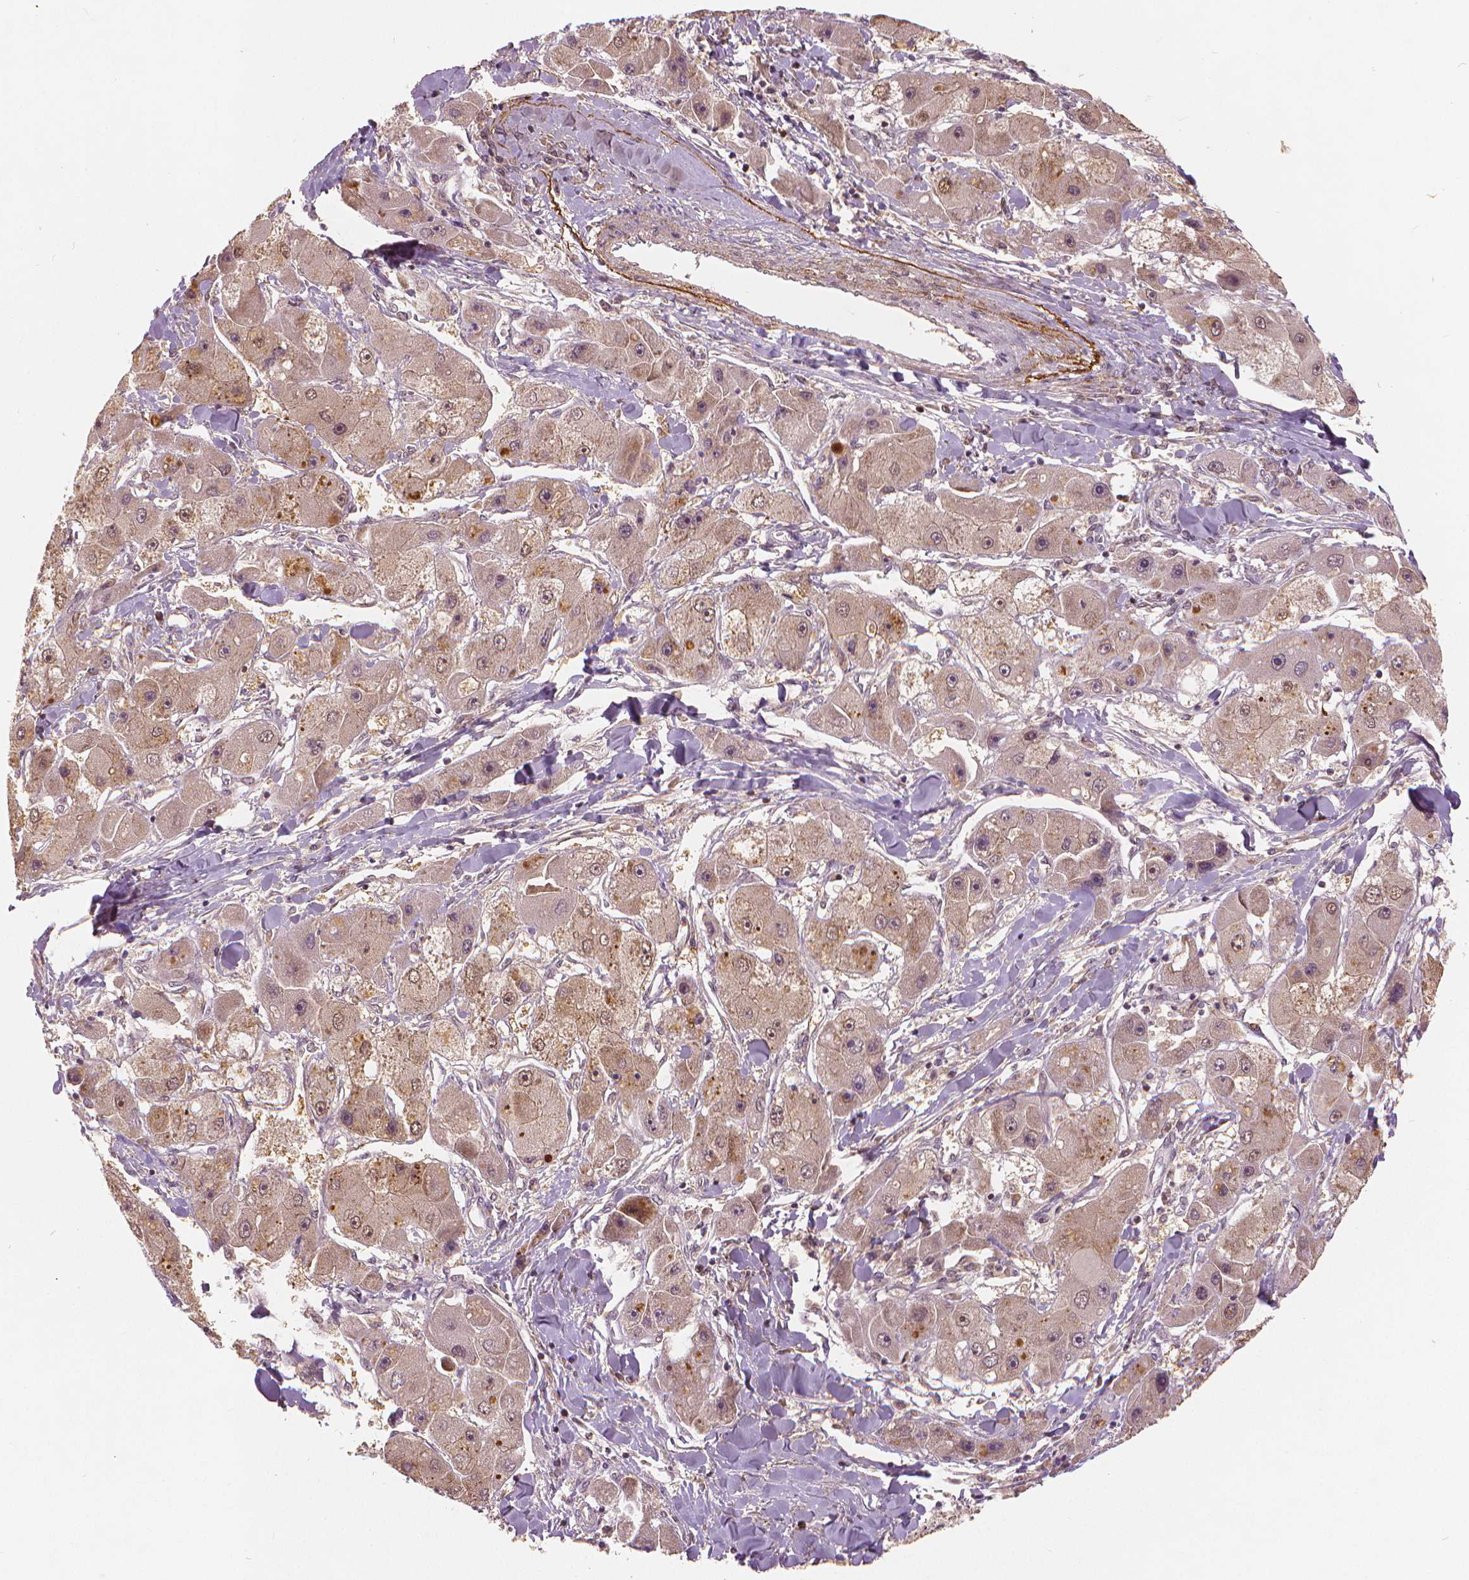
{"staining": {"intensity": "weak", "quantity": "<25%", "location": "nuclear"}, "tissue": "liver cancer", "cell_type": "Tumor cells", "image_type": "cancer", "snomed": [{"axis": "morphology", "description": "Carcinoma, Hepatocellular, NOS"}, {"axis": "topography", "description": "Liver"}], "caption": "Immunohistochemical staining of human liver cancer (hepatocellular carcinoma) displays no significant positivity in tumor cells.", "gene": "NSD2", "patient": {"sex": "male", "age": 24}}